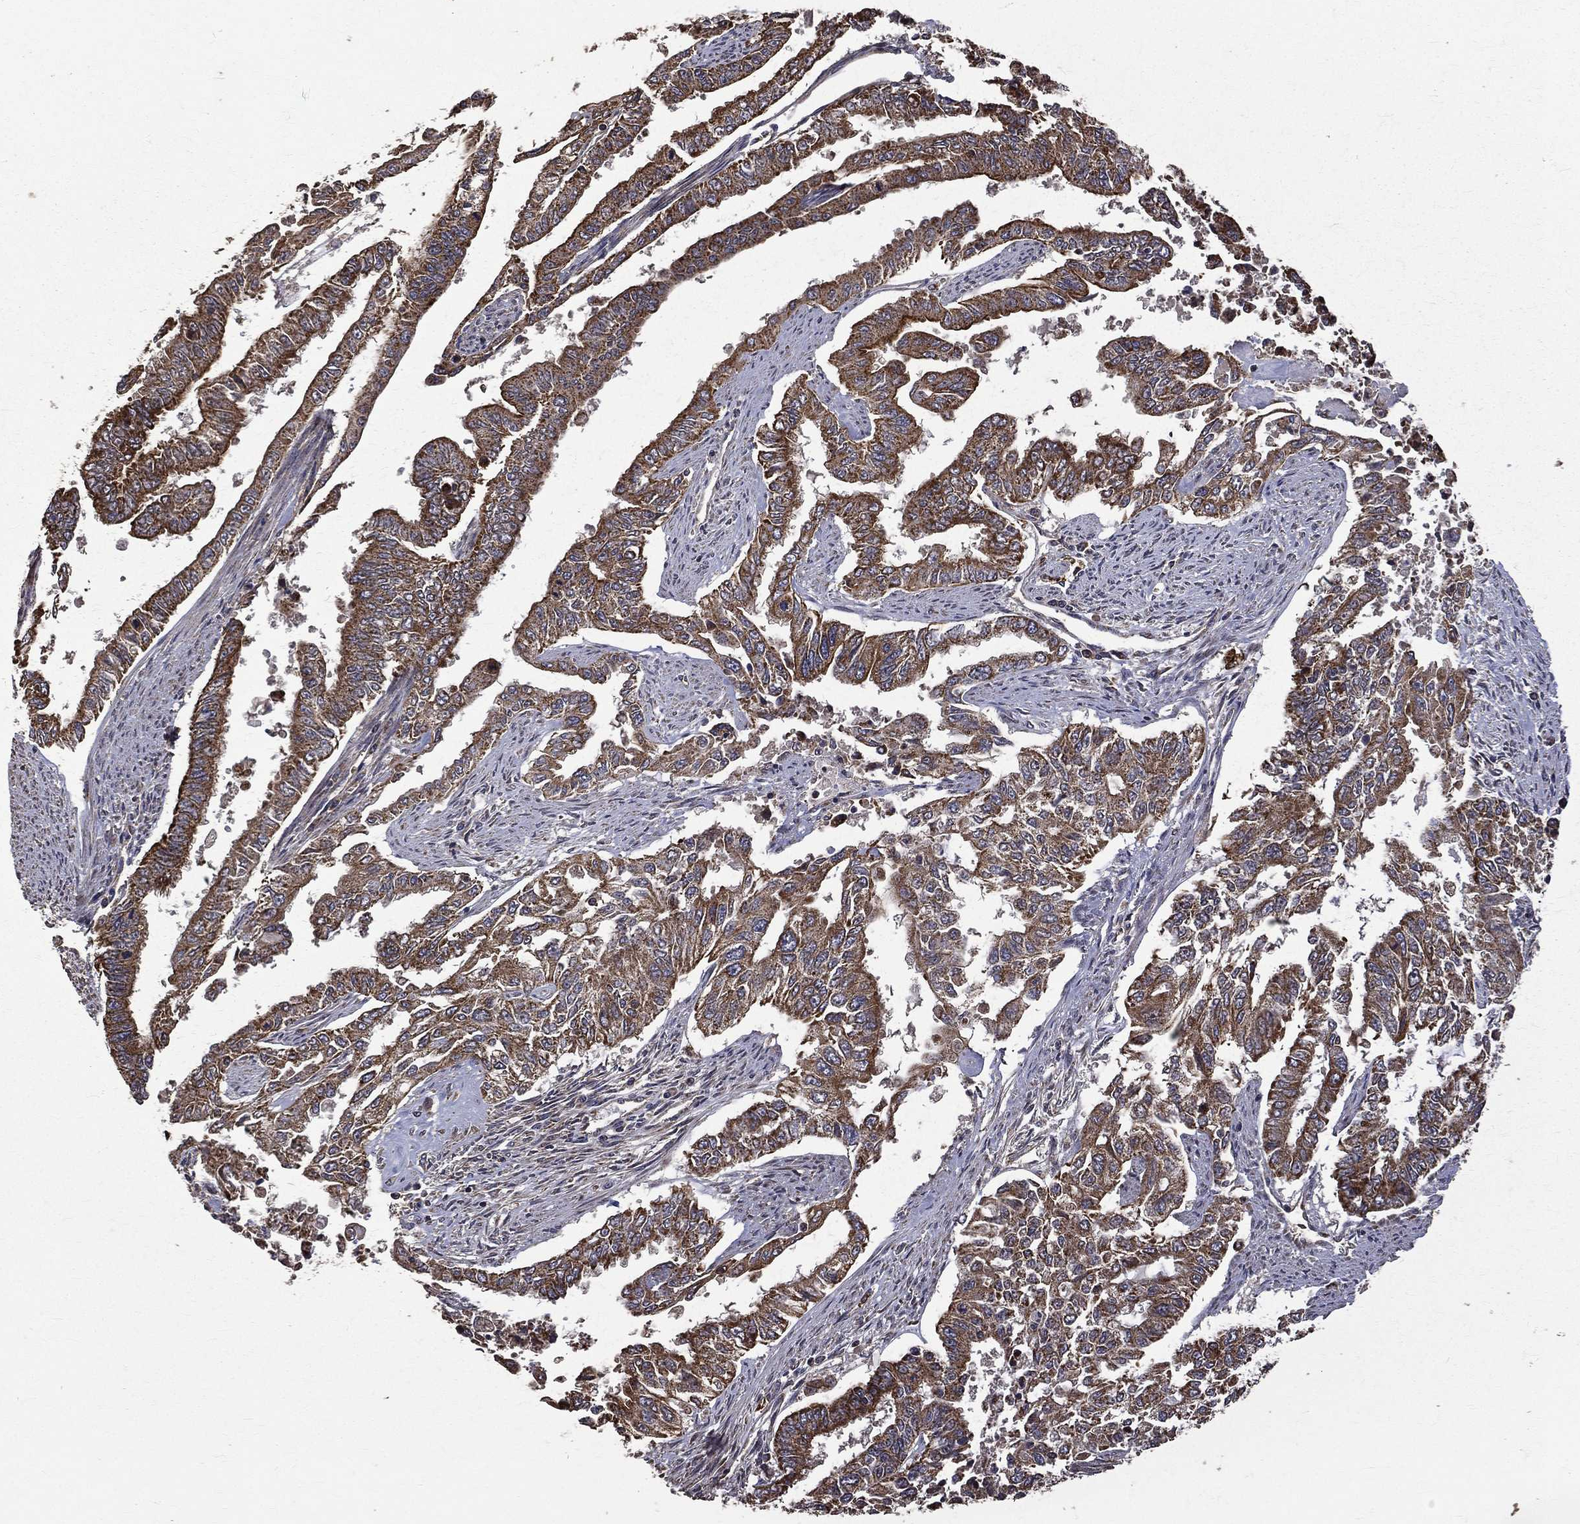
{"staining": {"intensity": "moderate", "quantity": ">75%", "location": "cytoplasmic/membranous"}, "tissue": "endometrial cancer", "cell_type": "Tumor cells", "image_type": "cancer", "snomed": [{"axis": "morphology", "description": "Adenocarcinoma, NOS"}, {"axis": "topography", "description": "Uterus"}], "caption": "Moderate cytoplasmic/membranous staining for a protein is seen in approximately >75% of tumor cells of endometrial cancer using immunohistochemistry.", "gene": "RPGR", "patient": {"sex": "female", "age": 59}}